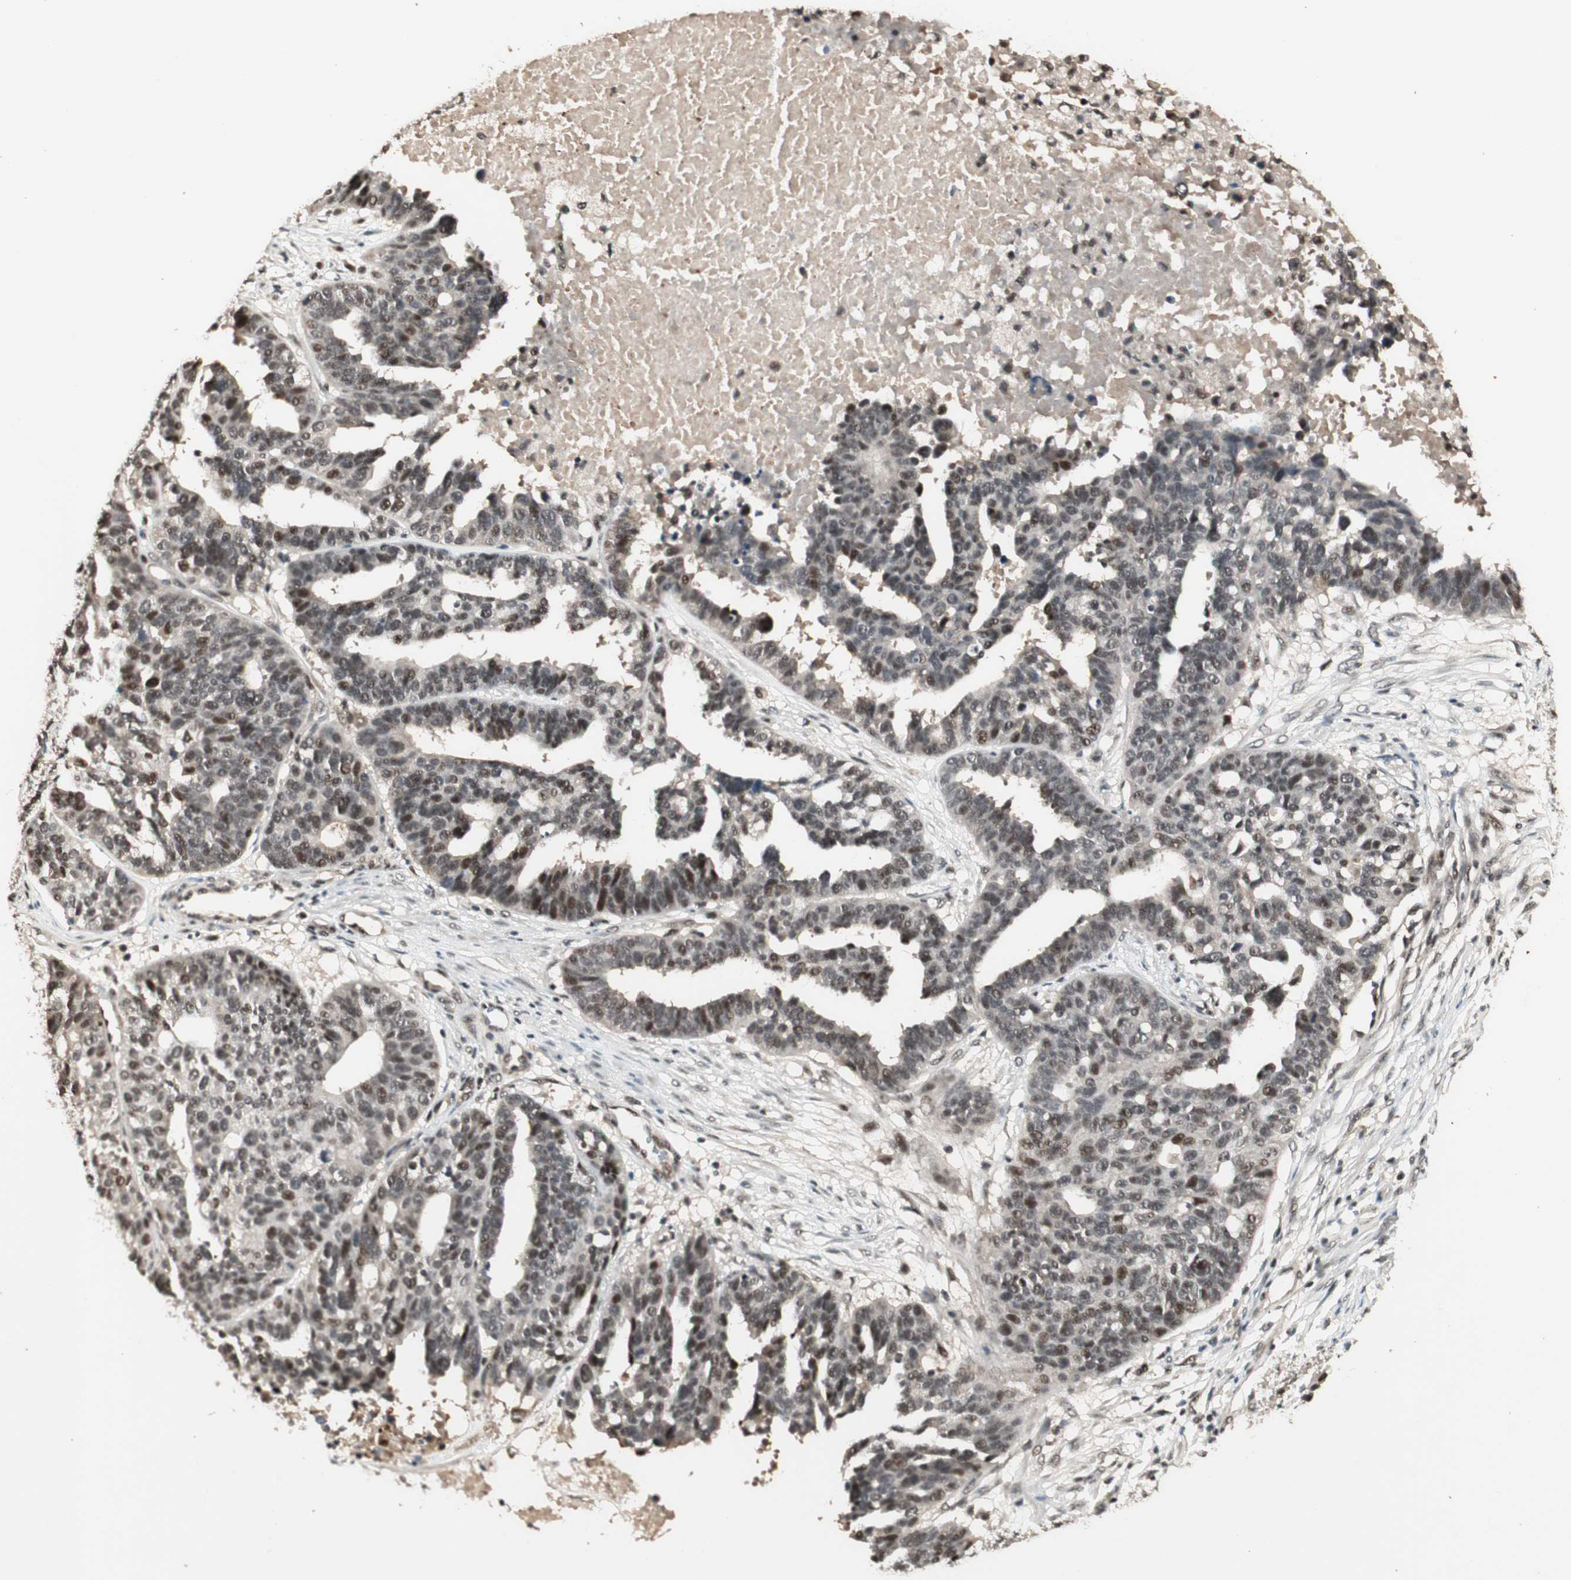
{"staining": {"intensity": "moderate", "quantity": "25%-75%", "location": "nuclear"}, "tissue": "ovarian cancer", "cell_type": "Tumor cells", "image_type": "cancer", "snomed": [{"axis": "morphology", "description": "Cystadenocarcinoma, serous, NOS"}, {"axis": "topography", "description": "Ovary"}], "caption": "Immunohistochemical staining of human ovarian cancer exhibits moderate nuclear protein staining in approximately 25%-75% of tumor cells. Ihc stains the protein of interest in brown and the nuclei are stained blue.", "gene": "ZNF701", "patient": {"sex": "female", "age": 59}}